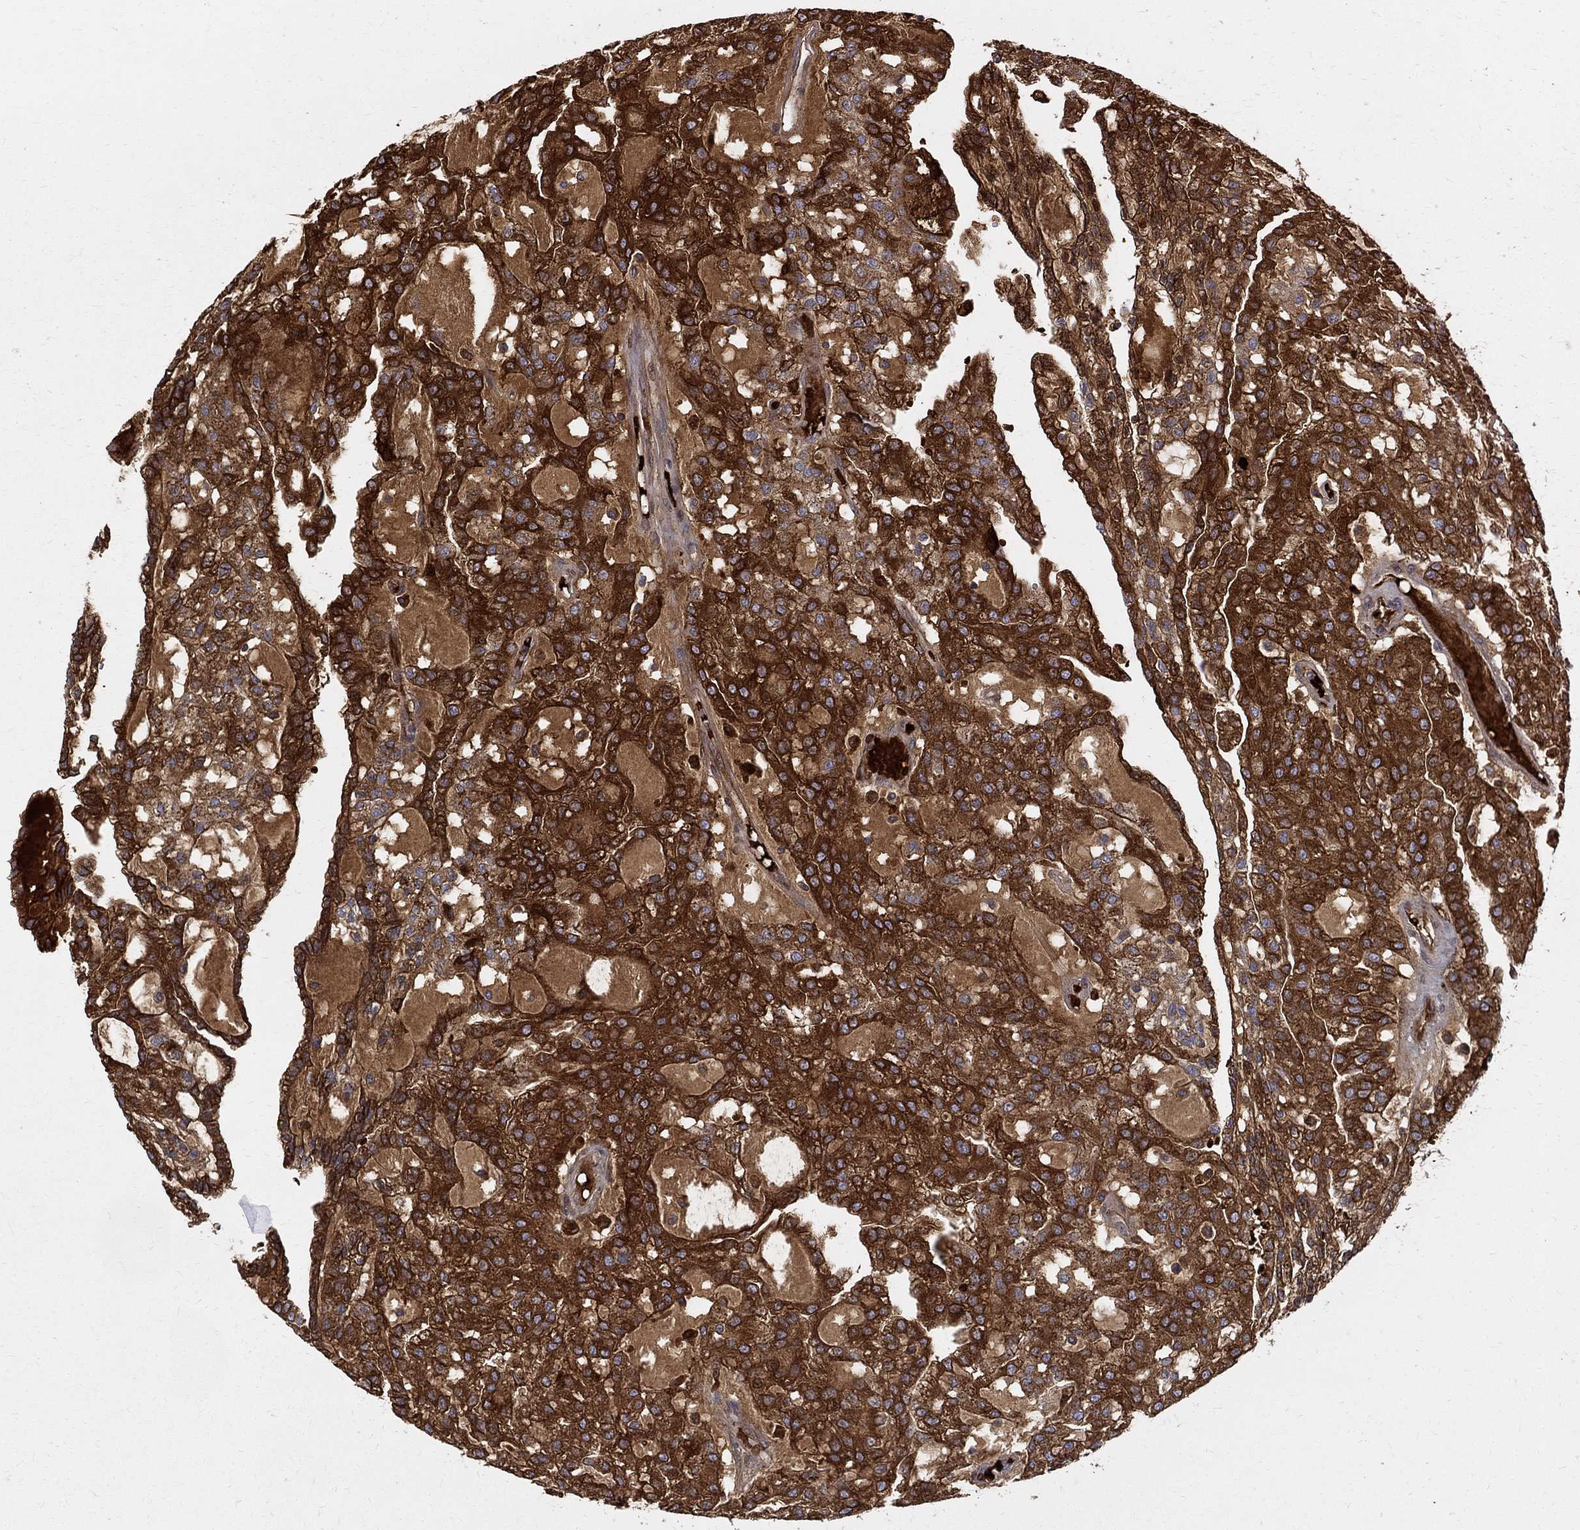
{"staining": {"intensity": "strong", "quantity": ">75%", "location": "cytoplasmic/membranous"}, "tissue": "renal cancer", "cell_type": "Tumor cells", "image_type": "cancer", "snomed": [{"axis": "morphology", "description": "Adenocarcinoma, NOS"}, {"axis": "topography", "description": "Kidney"}], "caption": "Immunohistochemistry (DAB) staining of adenocarcinoma (renal) exhibits strong cytoplasmic/membranous protein staining in about >75% of tumor cells. The staining was performed using DAB (3,3'-diaminobenzidine), with brown indicating positive protein expression. Nuclei are stained blue with hematoxylin.", "gene": "WDR19", "patient": {"sex": "male", "age": 63}}